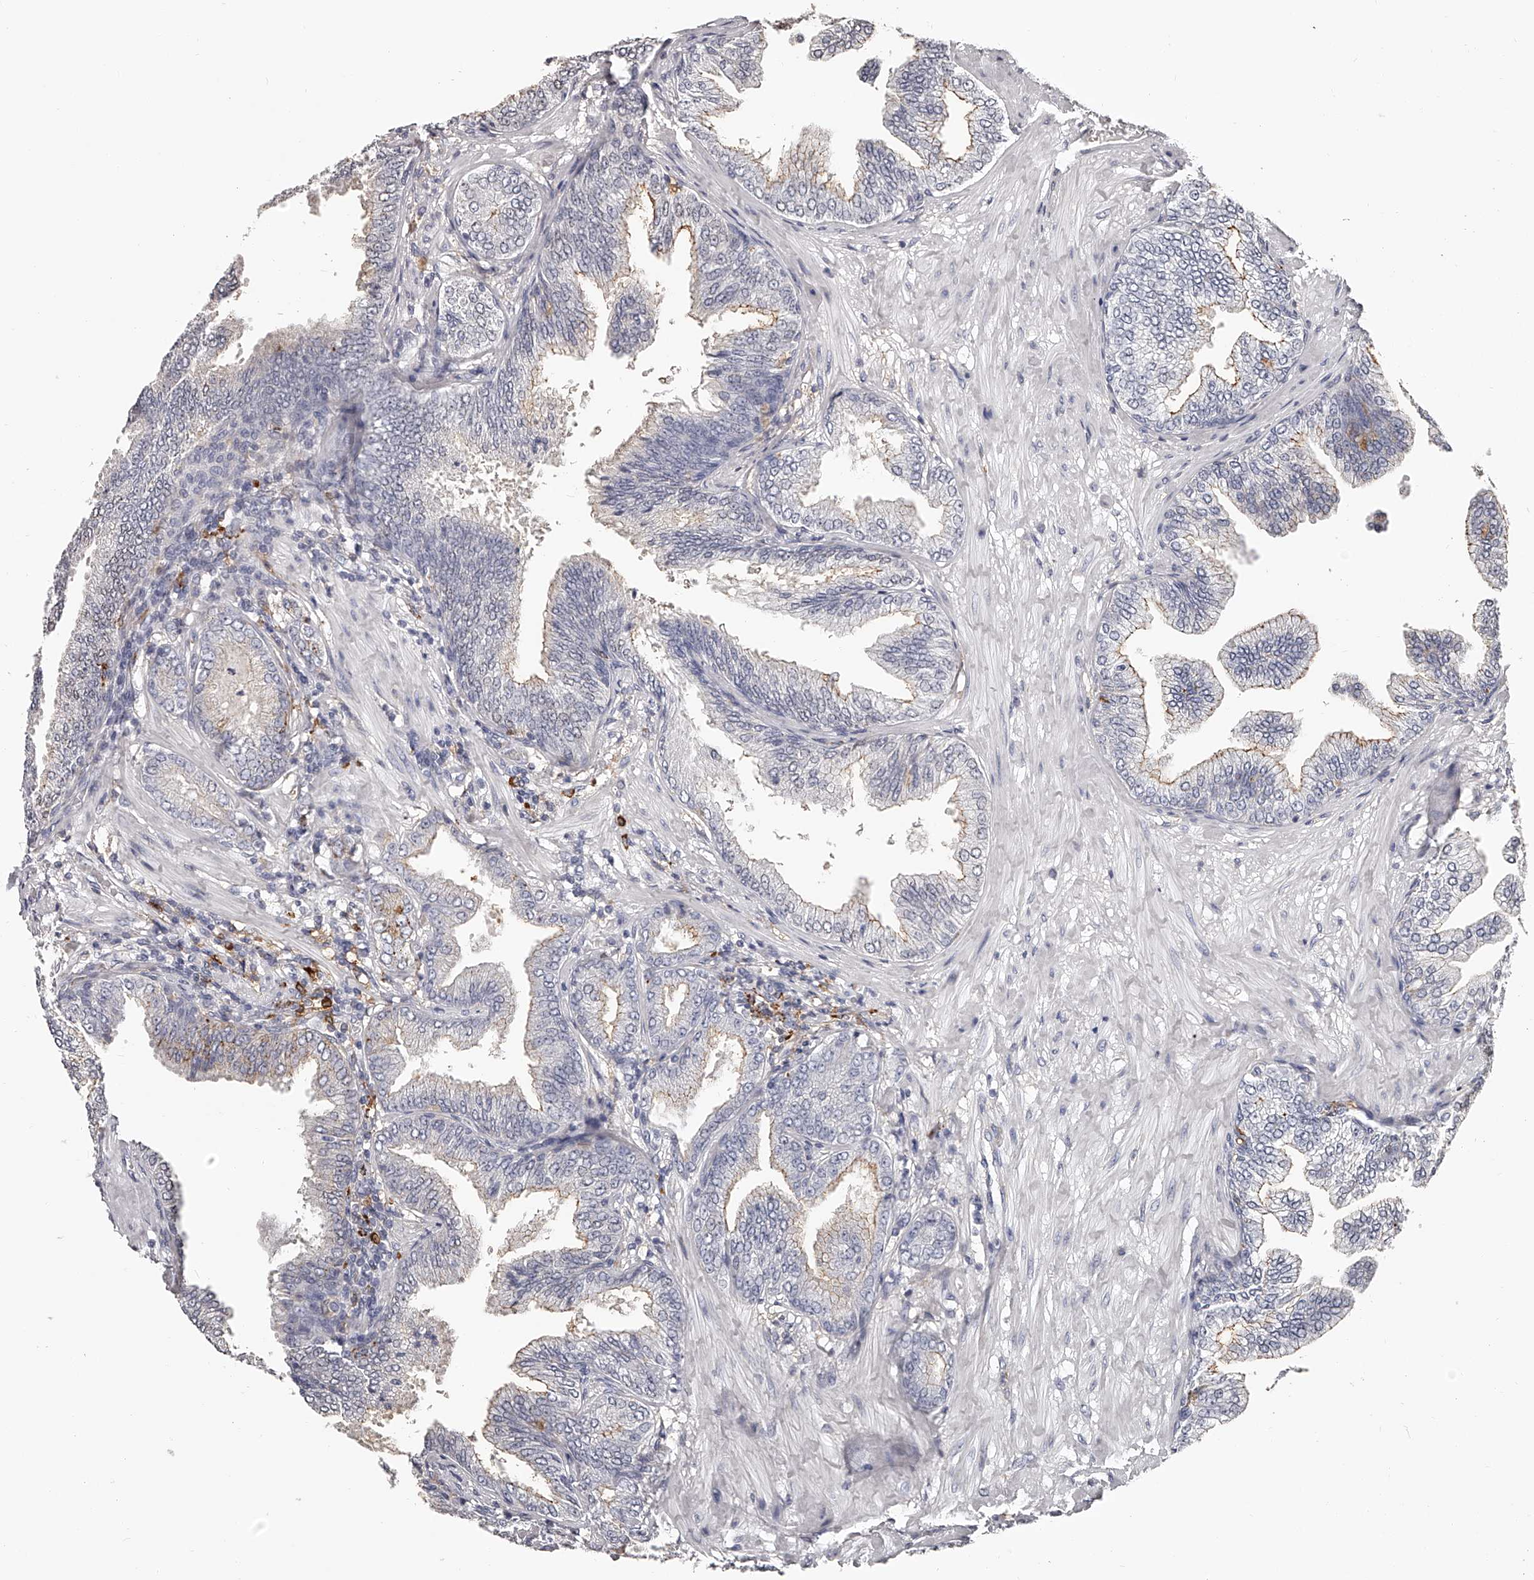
{"staining": {"intensity": "weak", "quantity": "<25%", "location": "cytoplasmic/membranous"}, "tissue": "prostate cancer", "cell_type": "Tumor cells", "image_type": "cancer", "snomed": [{"axis": "morphology", "description": "Adenocarcinoma, Low grade"}, {"axis": "topography", "description": "Prostate"}], "caption": "This is an immunohistochemistry photomicrograph of prostate cancer. There is no staining in tumor cells.", "gene": "PACSIN1", "patient": {"sex": "male", "age": 63}}